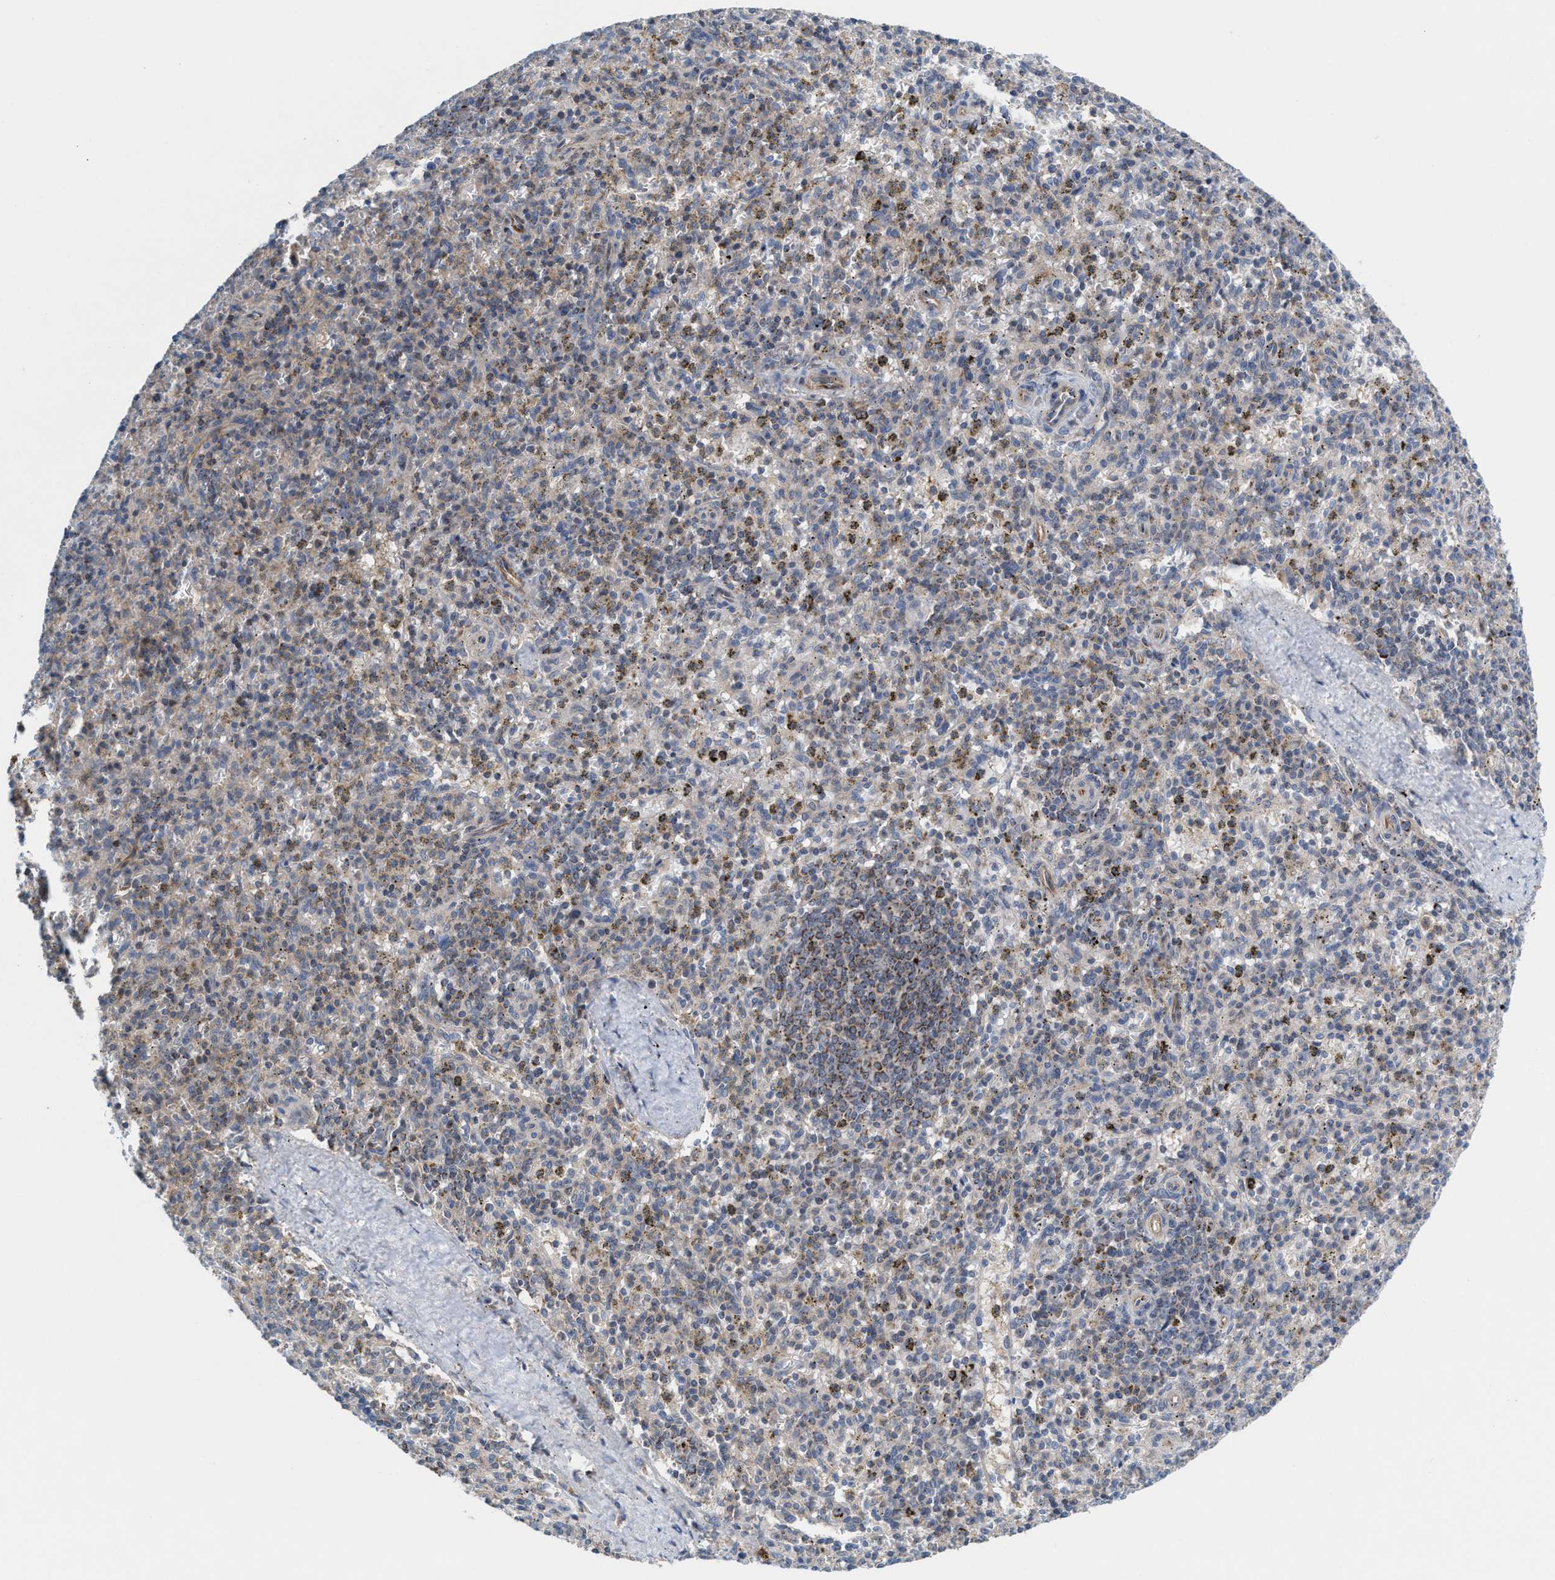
{"staining": {"intensity": "weak", "quantity": "<25%", "location": "cytoplasmic/membranous"}, "tissue": "spleen", "cell_type": "Cells in red pulp", "image_type": "normal", "snomed": [{"axis": "morphology", "description": "Normal tissue, NOS"}, {"axis": "topography", "description": "Spleen"}], "caption": "Immunohistochemistry micrograph of benign spleen: human spleen stained with DAB displays no significant protein positivity in cells in red pulp.", "gene": "MRM1", "patient": {"sex": "male", "age": 72}}